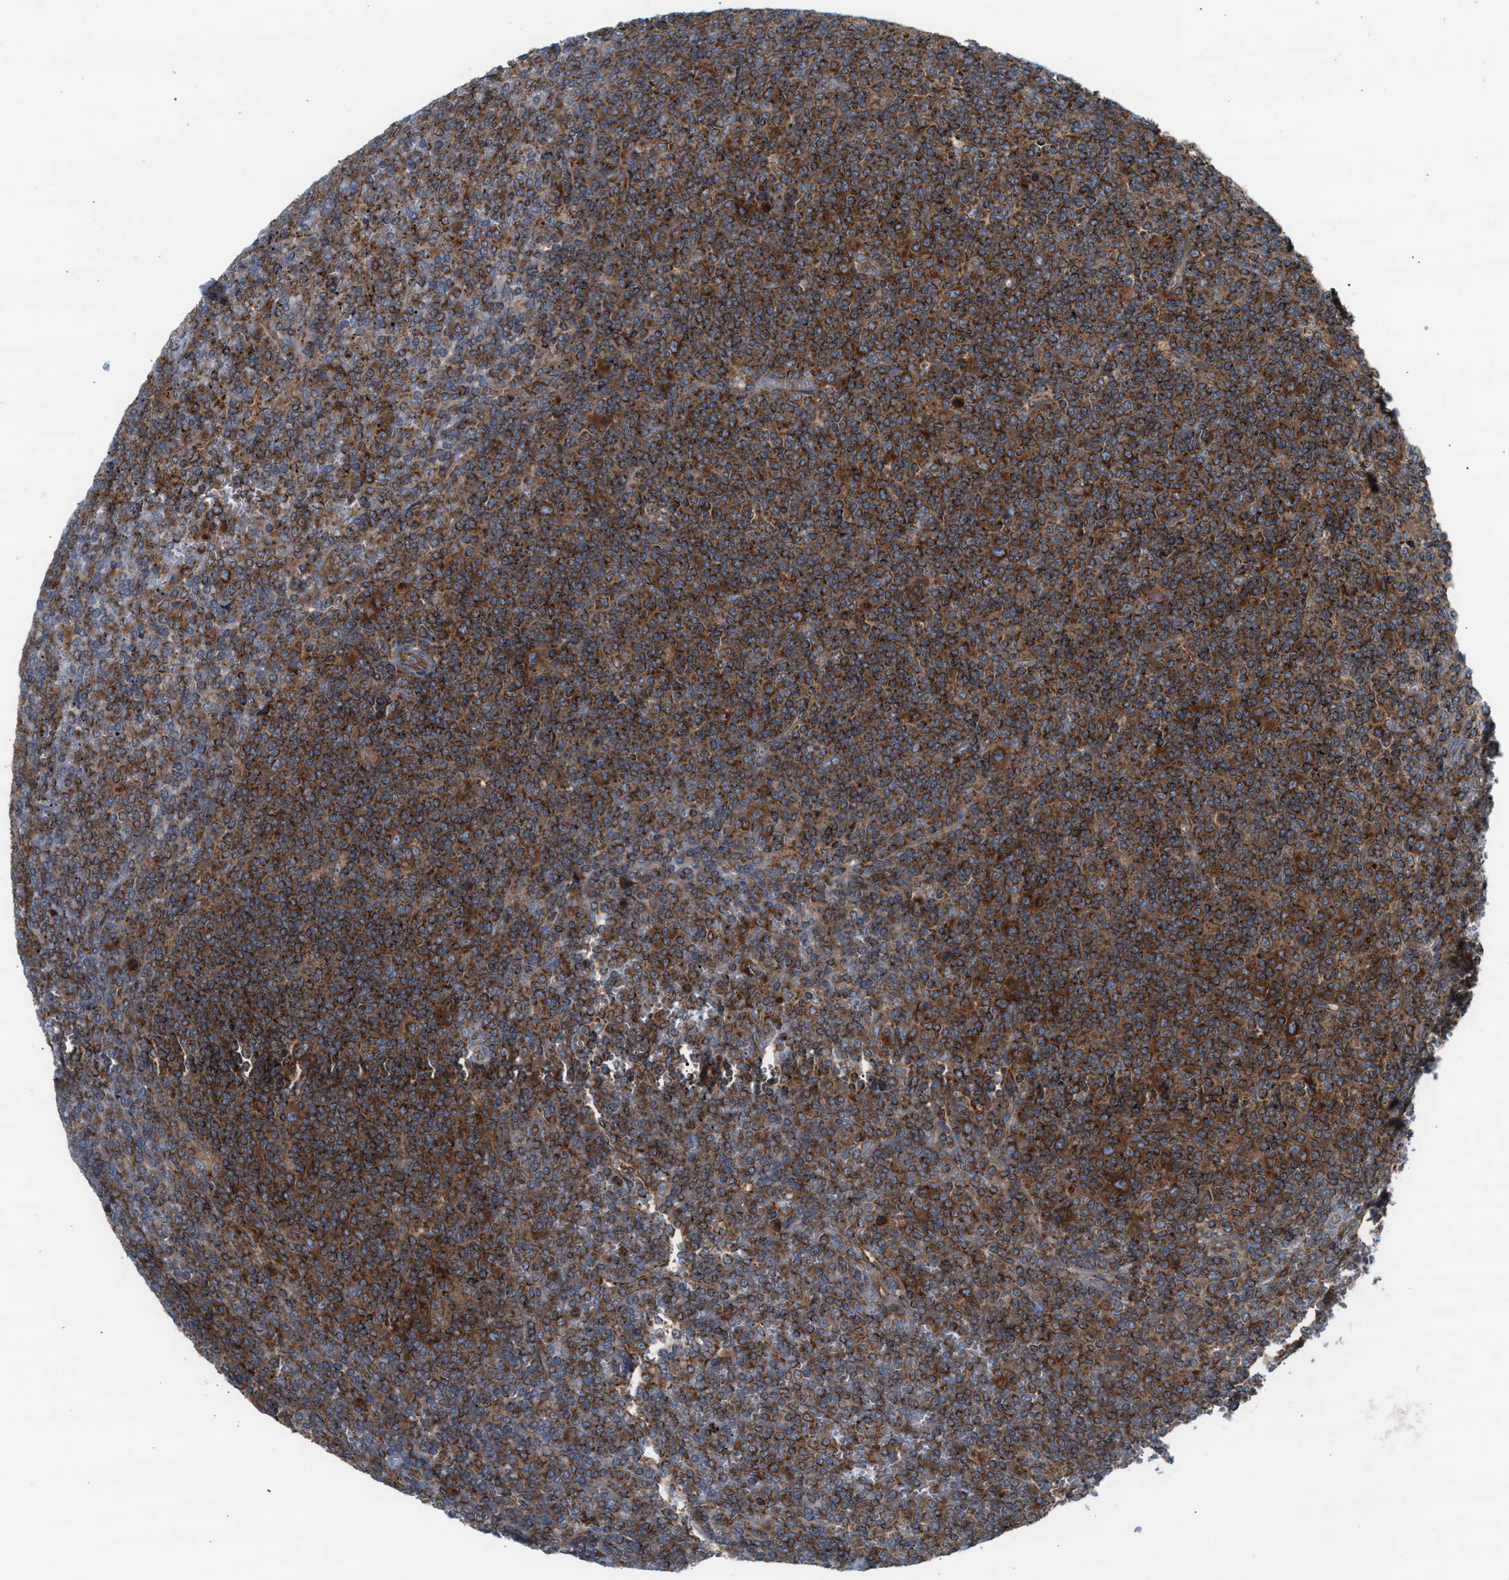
{"staining": {"intensity": "strong", "quantity": ">75%", "location": "cytoplasmic/membranous"}, "tissue": "lymphoma", "cell_type": "Tumor cells", "image_type": "cancer", "snomed": [{"axis": "morphology", "description": "Malignant lymphoma, non-Hodgkin's type, Low grade"}, {"axis": "topography", "description": "Spleen"}], "caption": "Immunohistochemistry (IHC) (DAB) staining of human low-grade malignant lymphoma, non-Hodgkin's type reveals strong cytoplasmic/membranous protein staining in approximately >75% of tumor cells.", "gene": "TBC1D15", "patient": {"sex": "female", "age": 19}}